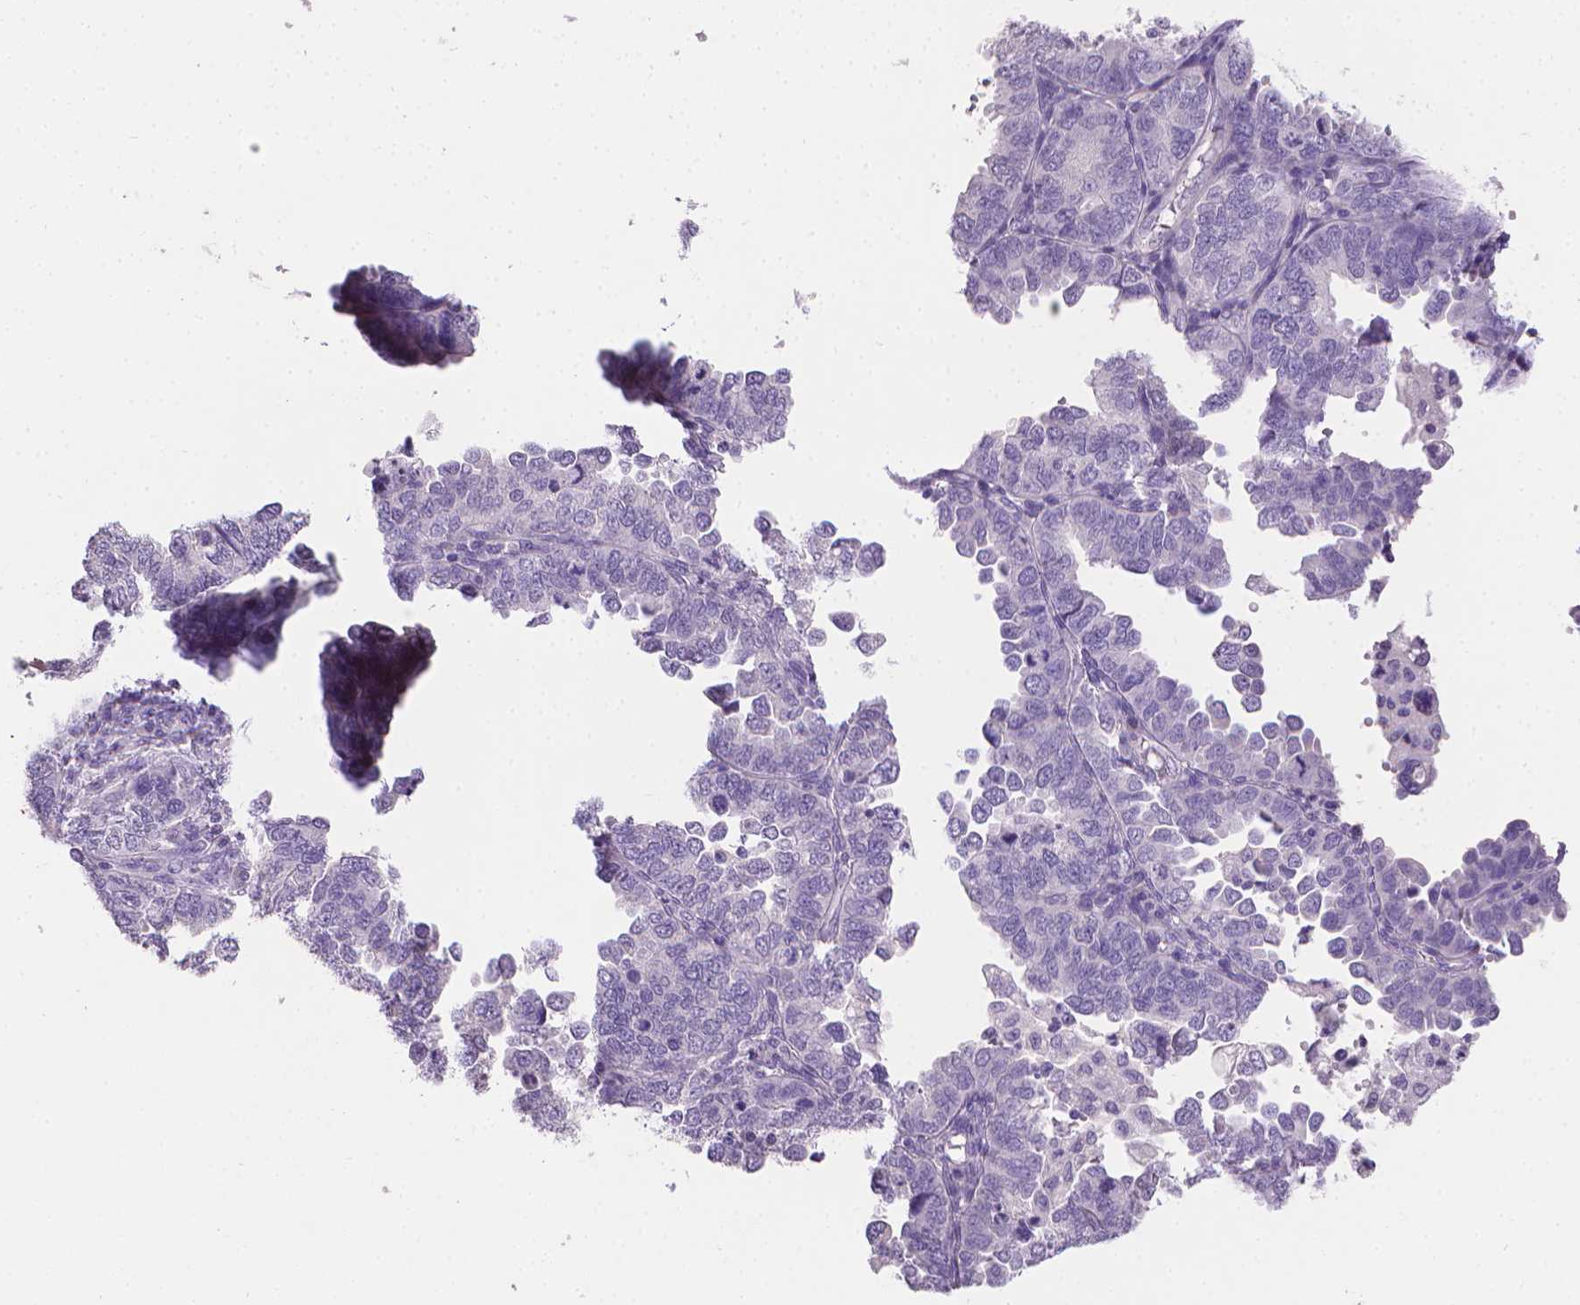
{"staining": {"intensity": "negative", "quantity": "none", "location": "none"}, "tissue": "endometrial cancer", "cell_type": "Tumor cells", "image_type": "cancer", "snomed": [{"axis": "morphology", "description": "Adenocarcinoma, NOS"}, {"axis": "topography", "description": "Endometrium"}], "caption": "Tumor cells are negative for protein expression in human endometrial adenocarcinoma.", "gene": "TNNI2", "patient": {"sex": "female", "age": 79}}